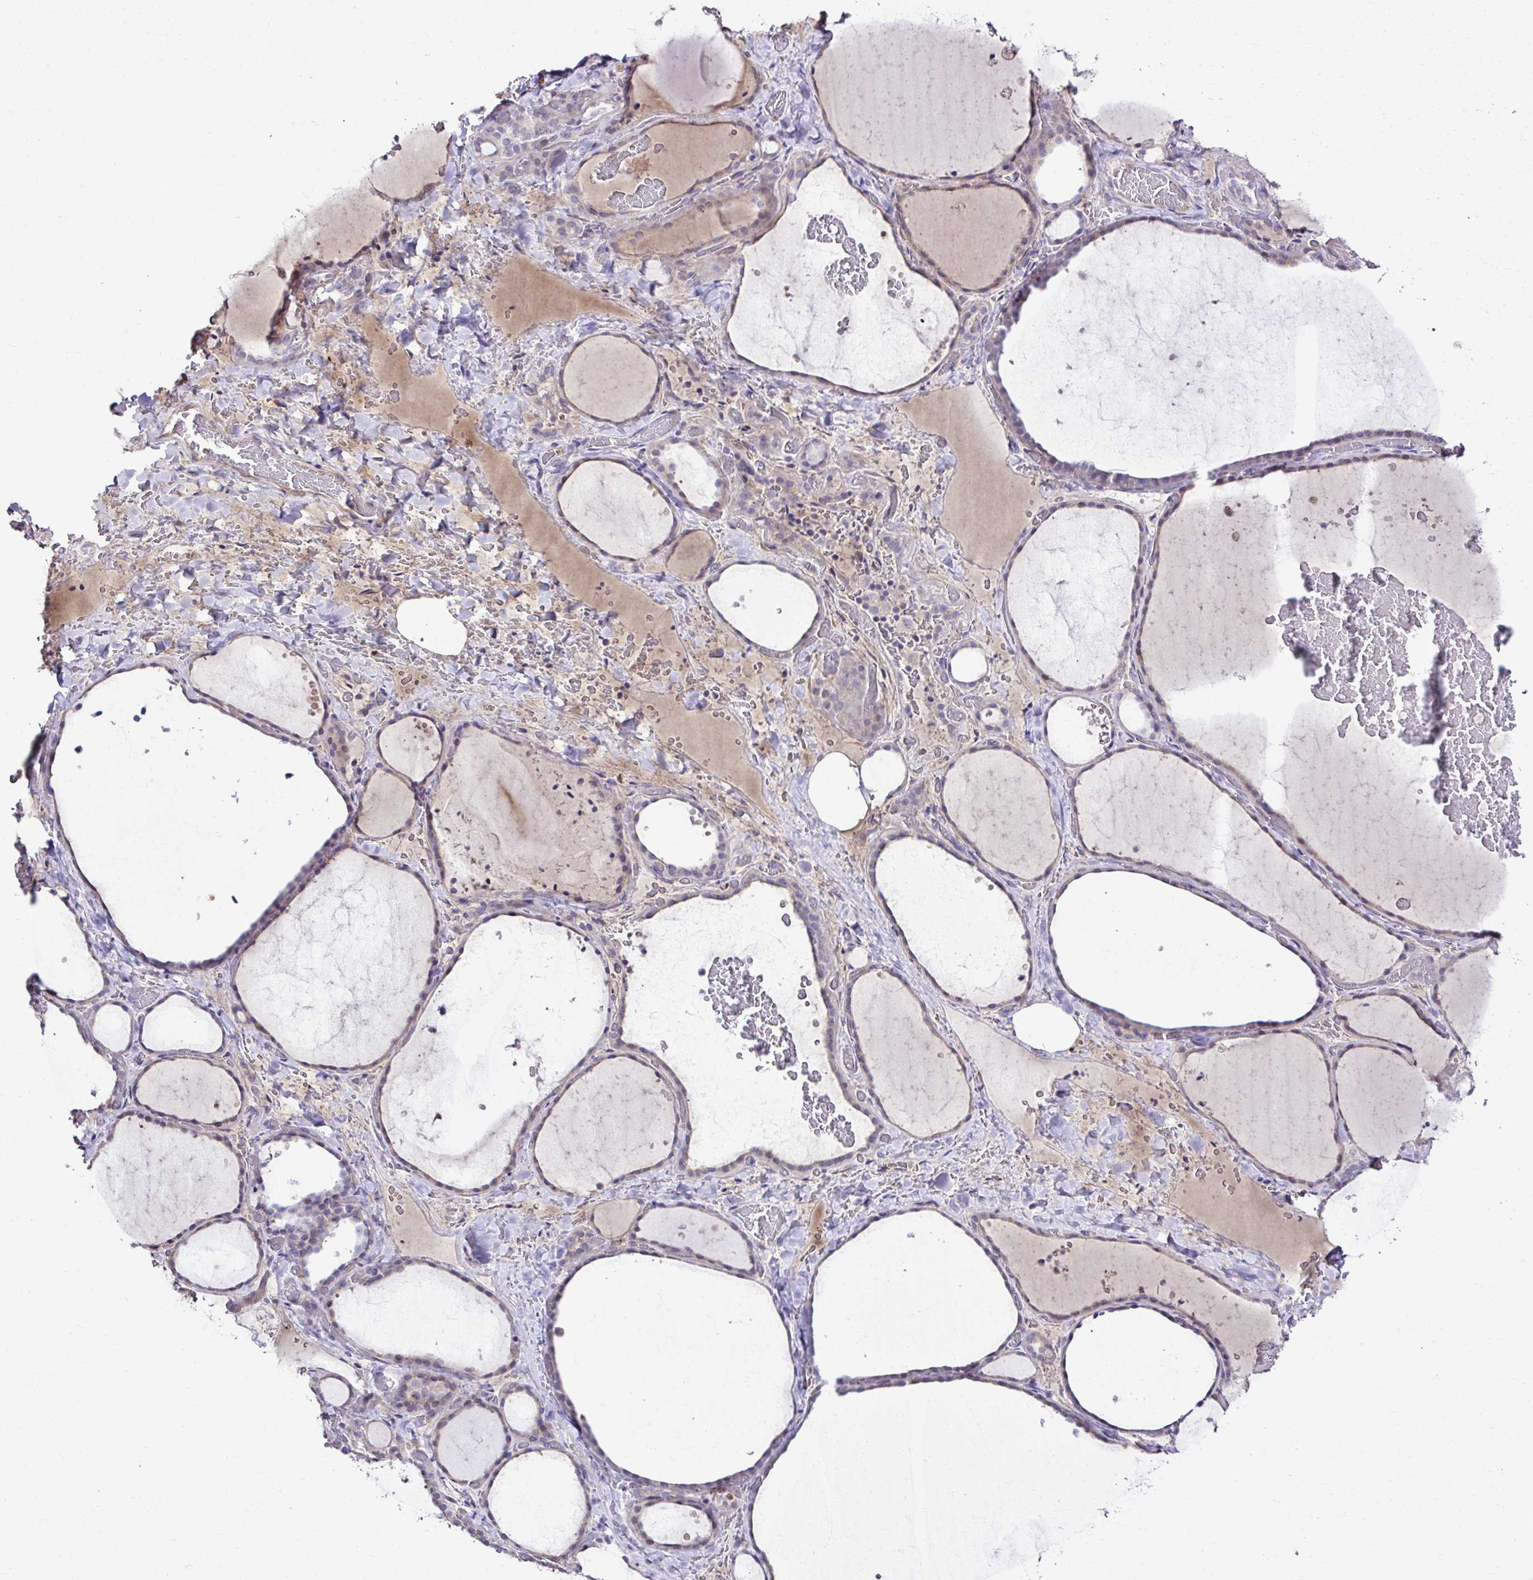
{"staining": {"intensity": "weak", "quantity": "<25%", "location": "cytoplasmic/membranous"}, "tissue": "thyroid gland", "cell_type": "Glandular cells", "image_type": "normal", "snomed": [{"axis": "morphology", "description": "Normal tissue, NOS"}, {"axis": "topography", "description": "Thyroid gland"}], "caption": "DAB (3,3'-diaminobenzidine) immunohistochemical staining of benign thyroid gland demonstrates no significant expression in glandular cells. The staining was performed using DAB to visualize the protein expression in brown, while the nuclei were stained in blue with hematoxylin (Magnification: 20x).", "gene": "CCDC85C", "patient": {"sex": "female", "age": 36}}